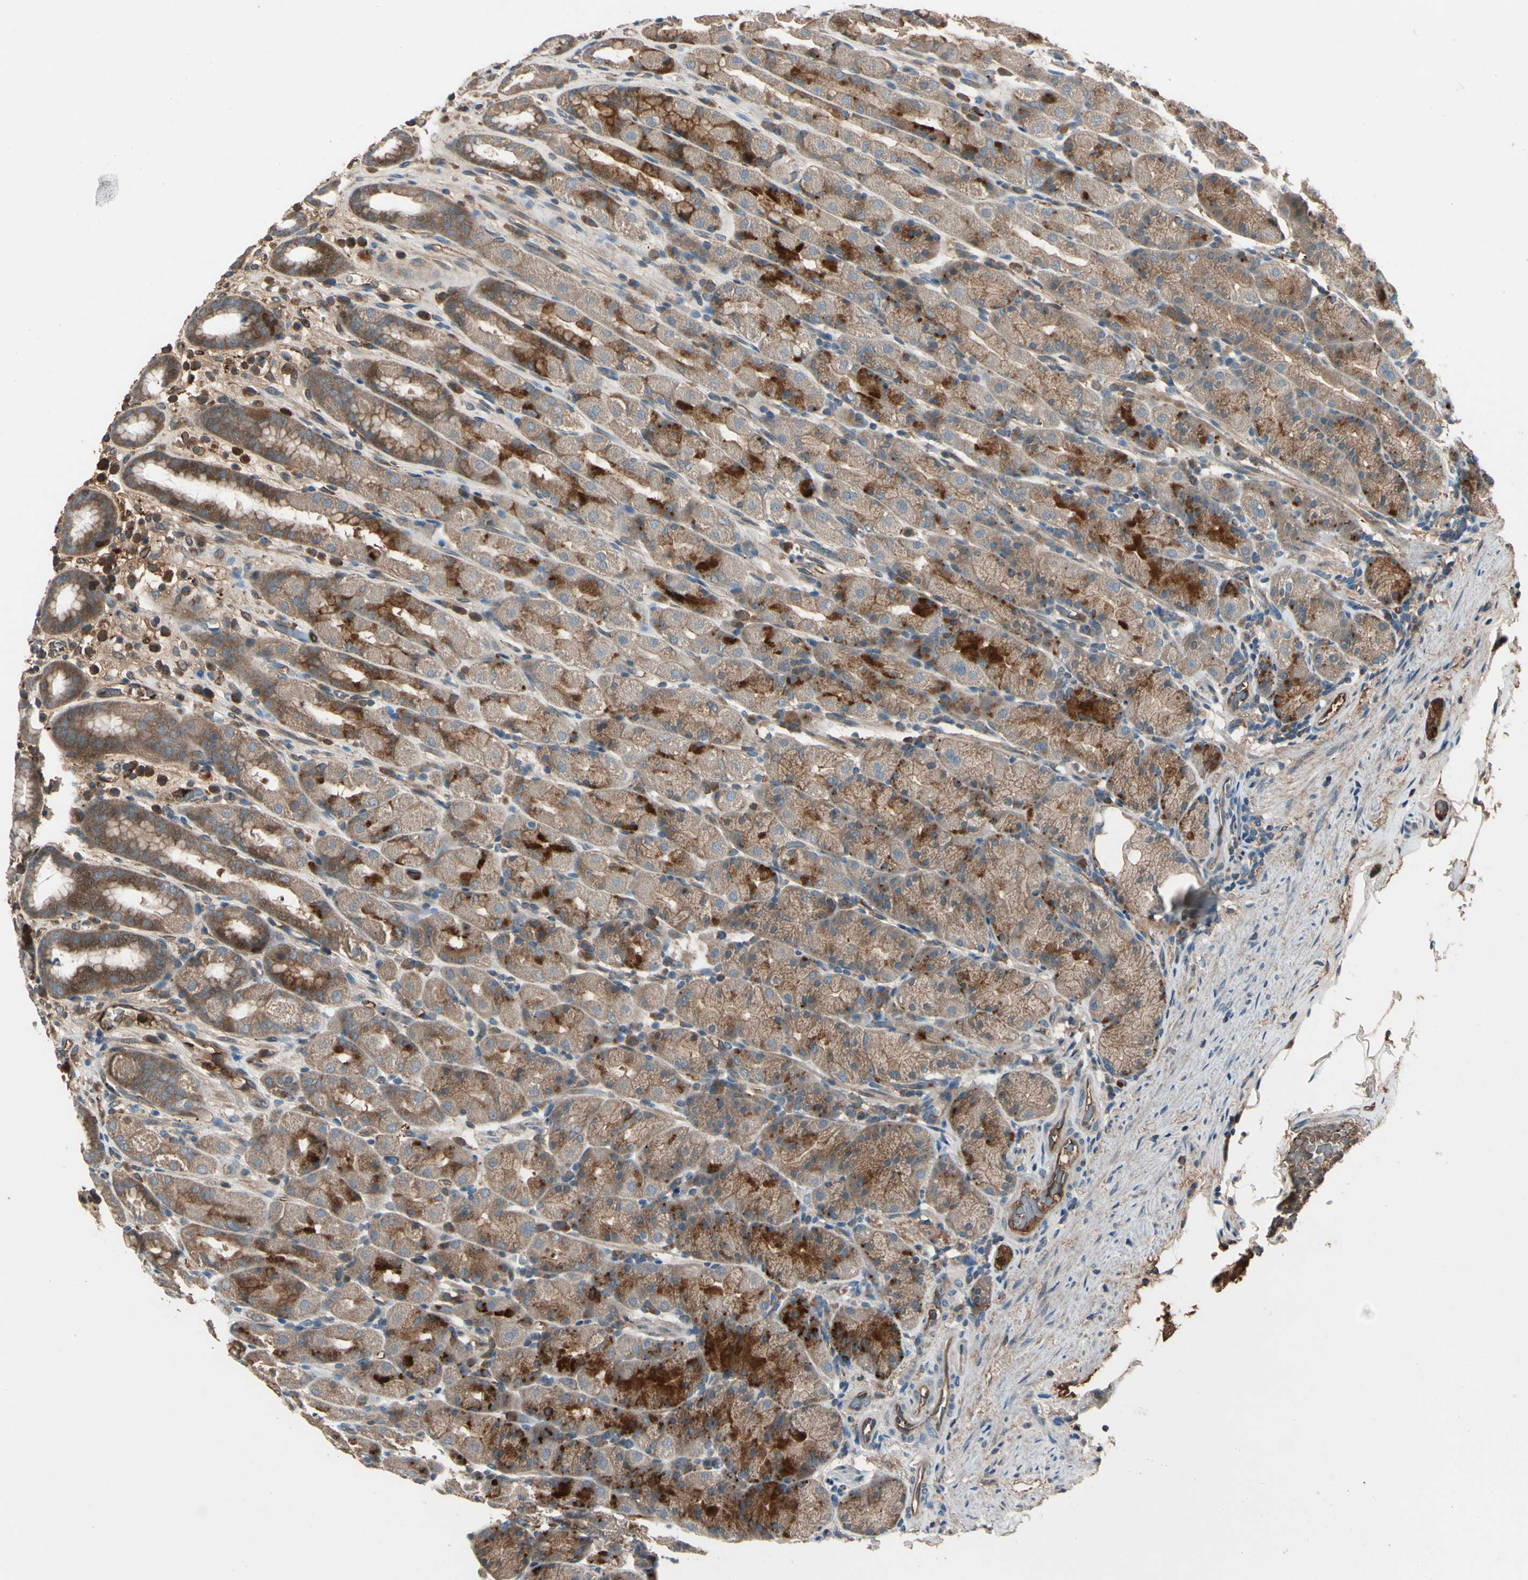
{"staining": {"intensity": "moderate", "quantity": ">75%", "location": "cytoplasmic/membranous"}, "tissue": "stomach", "cell_type": "Glandular cells", "image_type": "normal", "snomed": [{"axis": "morphology", "description": "Normal tissue, NOS"}, {"axis": "topography", "description": "Stomach, upper"}], "caption": "Immunohistochemical staining of unremarkable human stomach displays moderate cytoplasmic/membranous protein expression in approximately >75% of glandular cells. (IHC, brightfield microscopy, high magnification).", "gene": "STX11", "patient": {"sex": "male", "age": 68}}